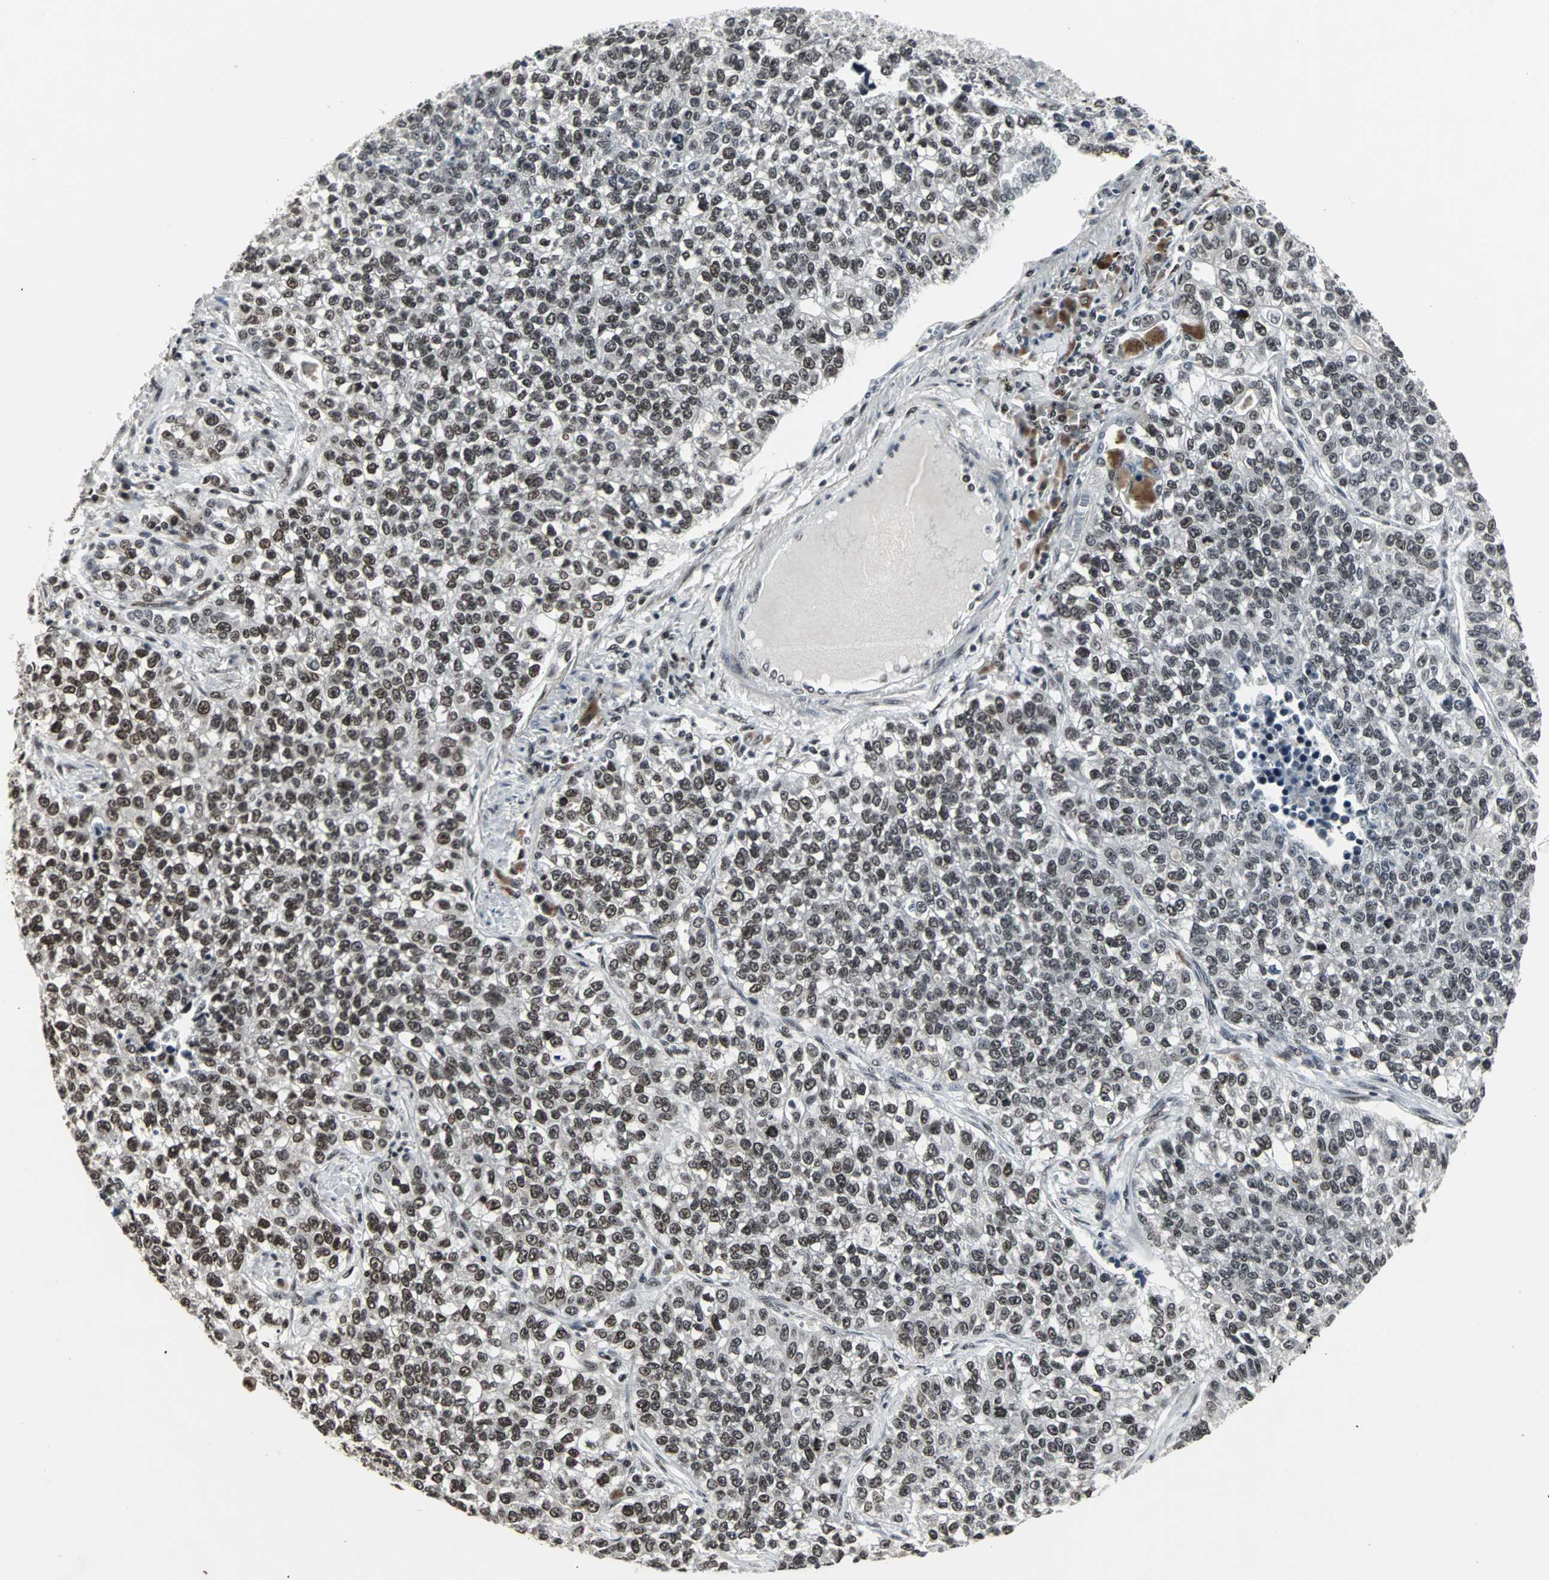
{"staining": {"intensity": "moderate", "quantity": ">75%", "location": "nuclear"}, "tissue": "lung cancer", "cell_type": "Tumor cells", "image_type": "cancer", "snomed": [{"axis": "morphology", "description": "Adenocarcinoma, NOS"}, {"axis": "topography", "description": "Lung"}], "caption": "Tumor cells show medium levels of moderate nuclear staining in about >75% of cells in lung cancer (adenocarcinoma).", "gene": "PNKP", "patient": {"sex": "male", "age": 49}}